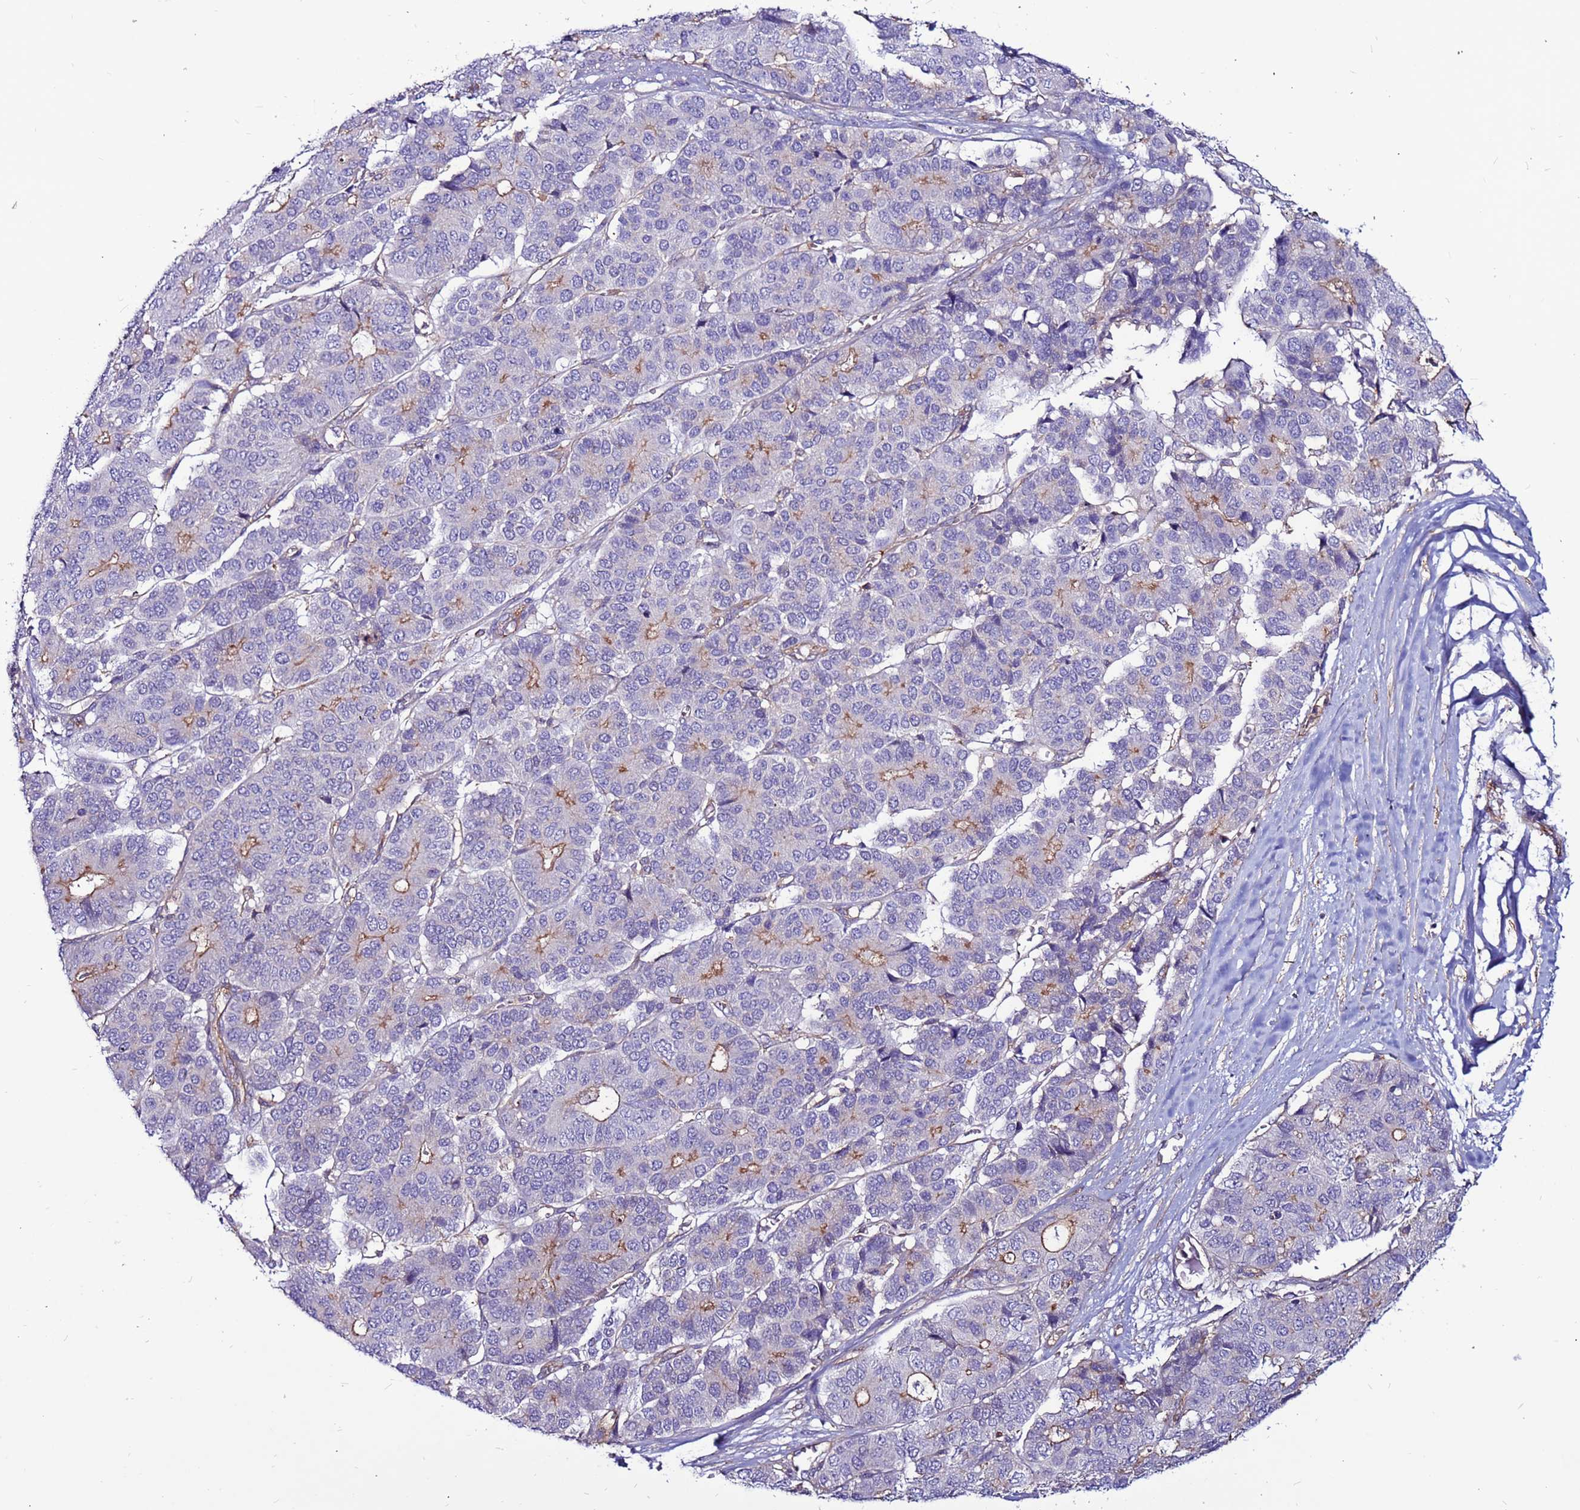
{"staining": {"intensity": "moderate", "quantity": "<25%", "location": "cytoplasmic/membranous"}, "tissue": "pancreatic cancer", "cell_type": "Tumor cells", "image_type": "cancer", "snomed": [{"axis": "morphology", "description": "Adenocarcinoma, NOS"}, {"axis": "topography", "description": "Pancreas"}], "caption": "High-magnification brightfield microscopy of adenocarcinoma (pancreatic) stained with DAB (3,3'-diaminobenzidine) (brown) and counterstained with hematoxylin (blue). tumor cells exhibit moderate cytoplasmic/membranous staining is seen in about<25% of cells. Immunohistochemistry (ihc) stains the protein of interest in brown and the nuclei are stained blue.", "gene": "NRN1L", "patient": {"sex": "male", "age": 50}}